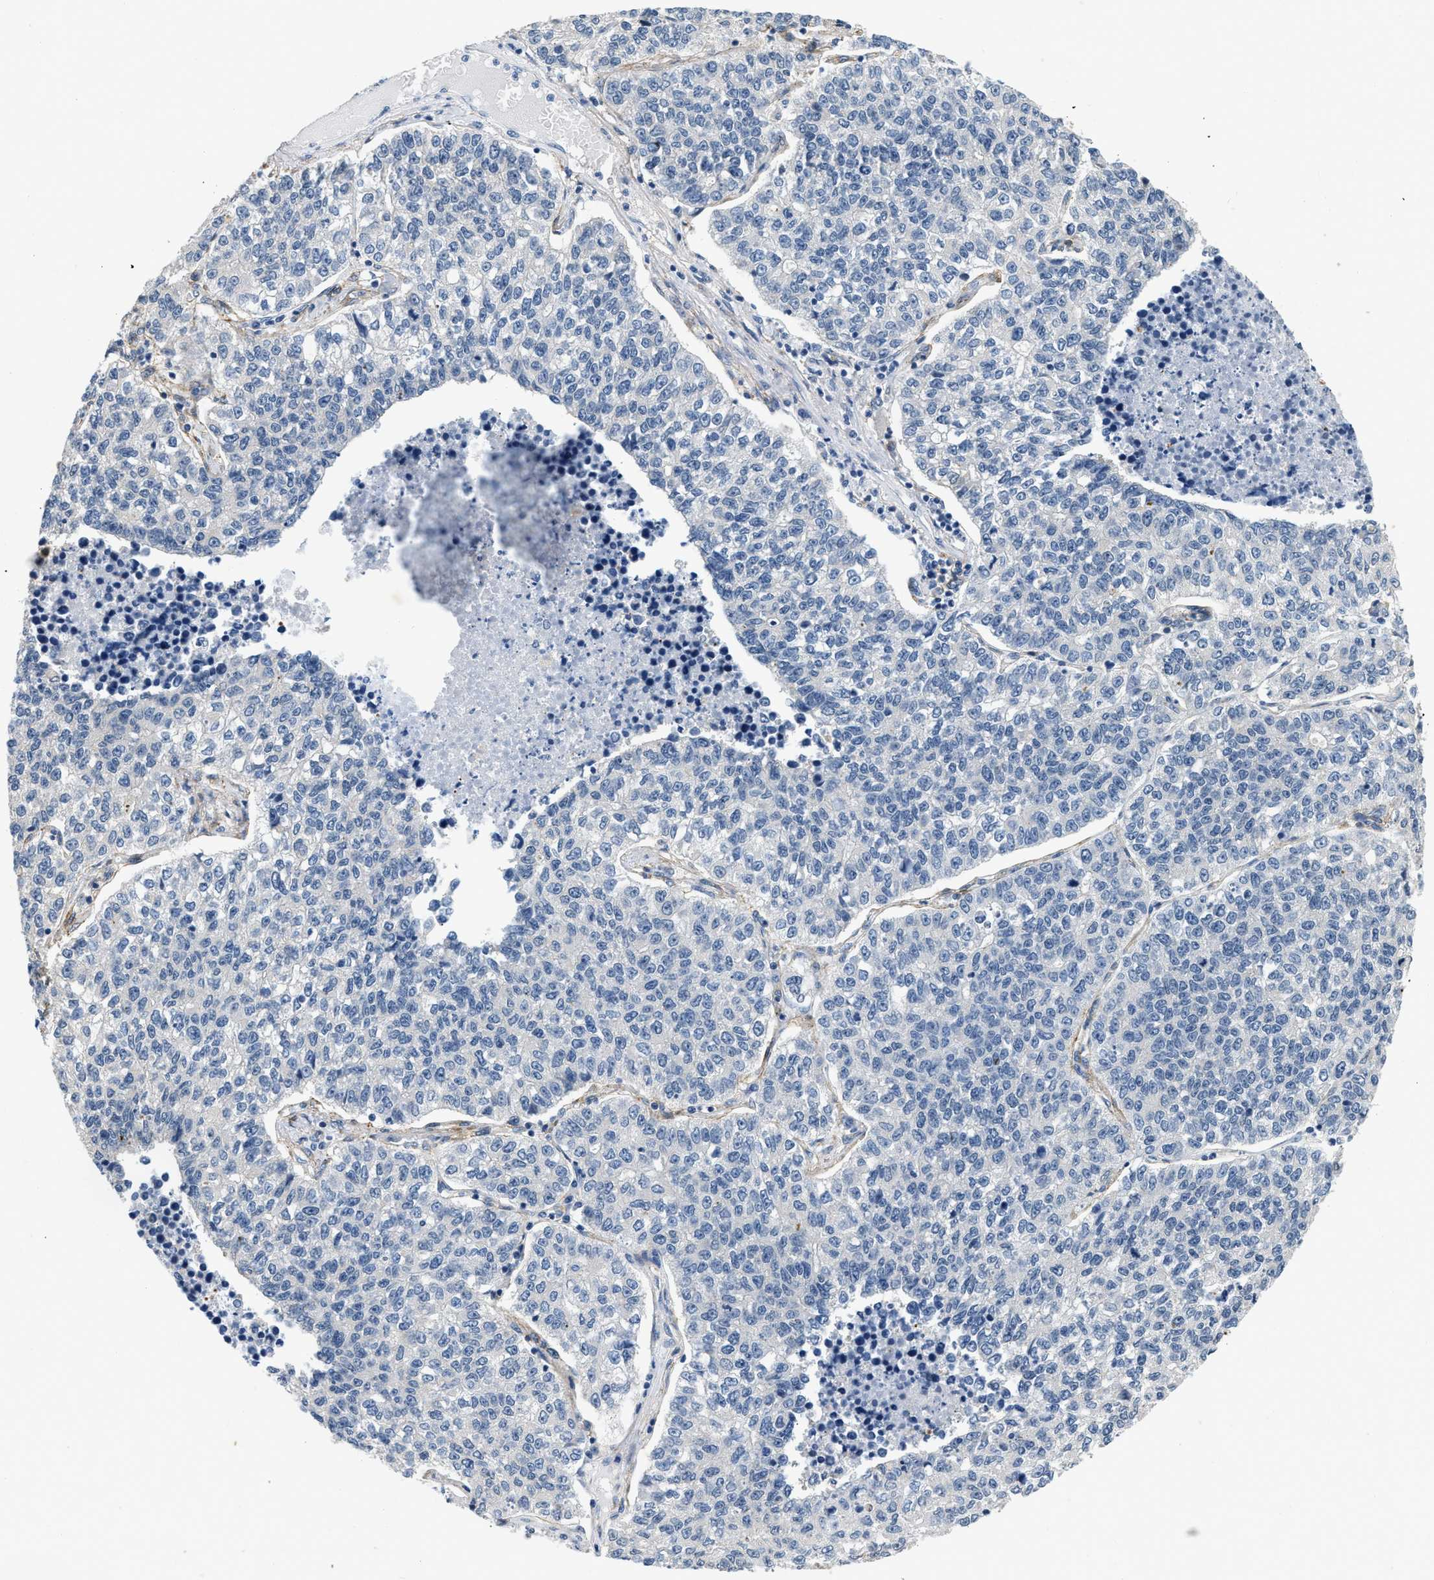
{"staining": {"intensity": "negative", "quantity": "none", "location": "none"}, "tissue": "lung cancer", "cell_type": "Tumor cells", "image_type": "cancer", "snomed": [{"axis": "morphology", "description": "Adenocarcinoma, NOS"}, {"axis": "topography", "description": "Lung"}], "caption": "Protein analysis of adenocarcinoma (lung) exhibits no significant positivity in tumor cells.", "gene": "PDGFRA", "patient": {"sex": "male", "age": 49}}